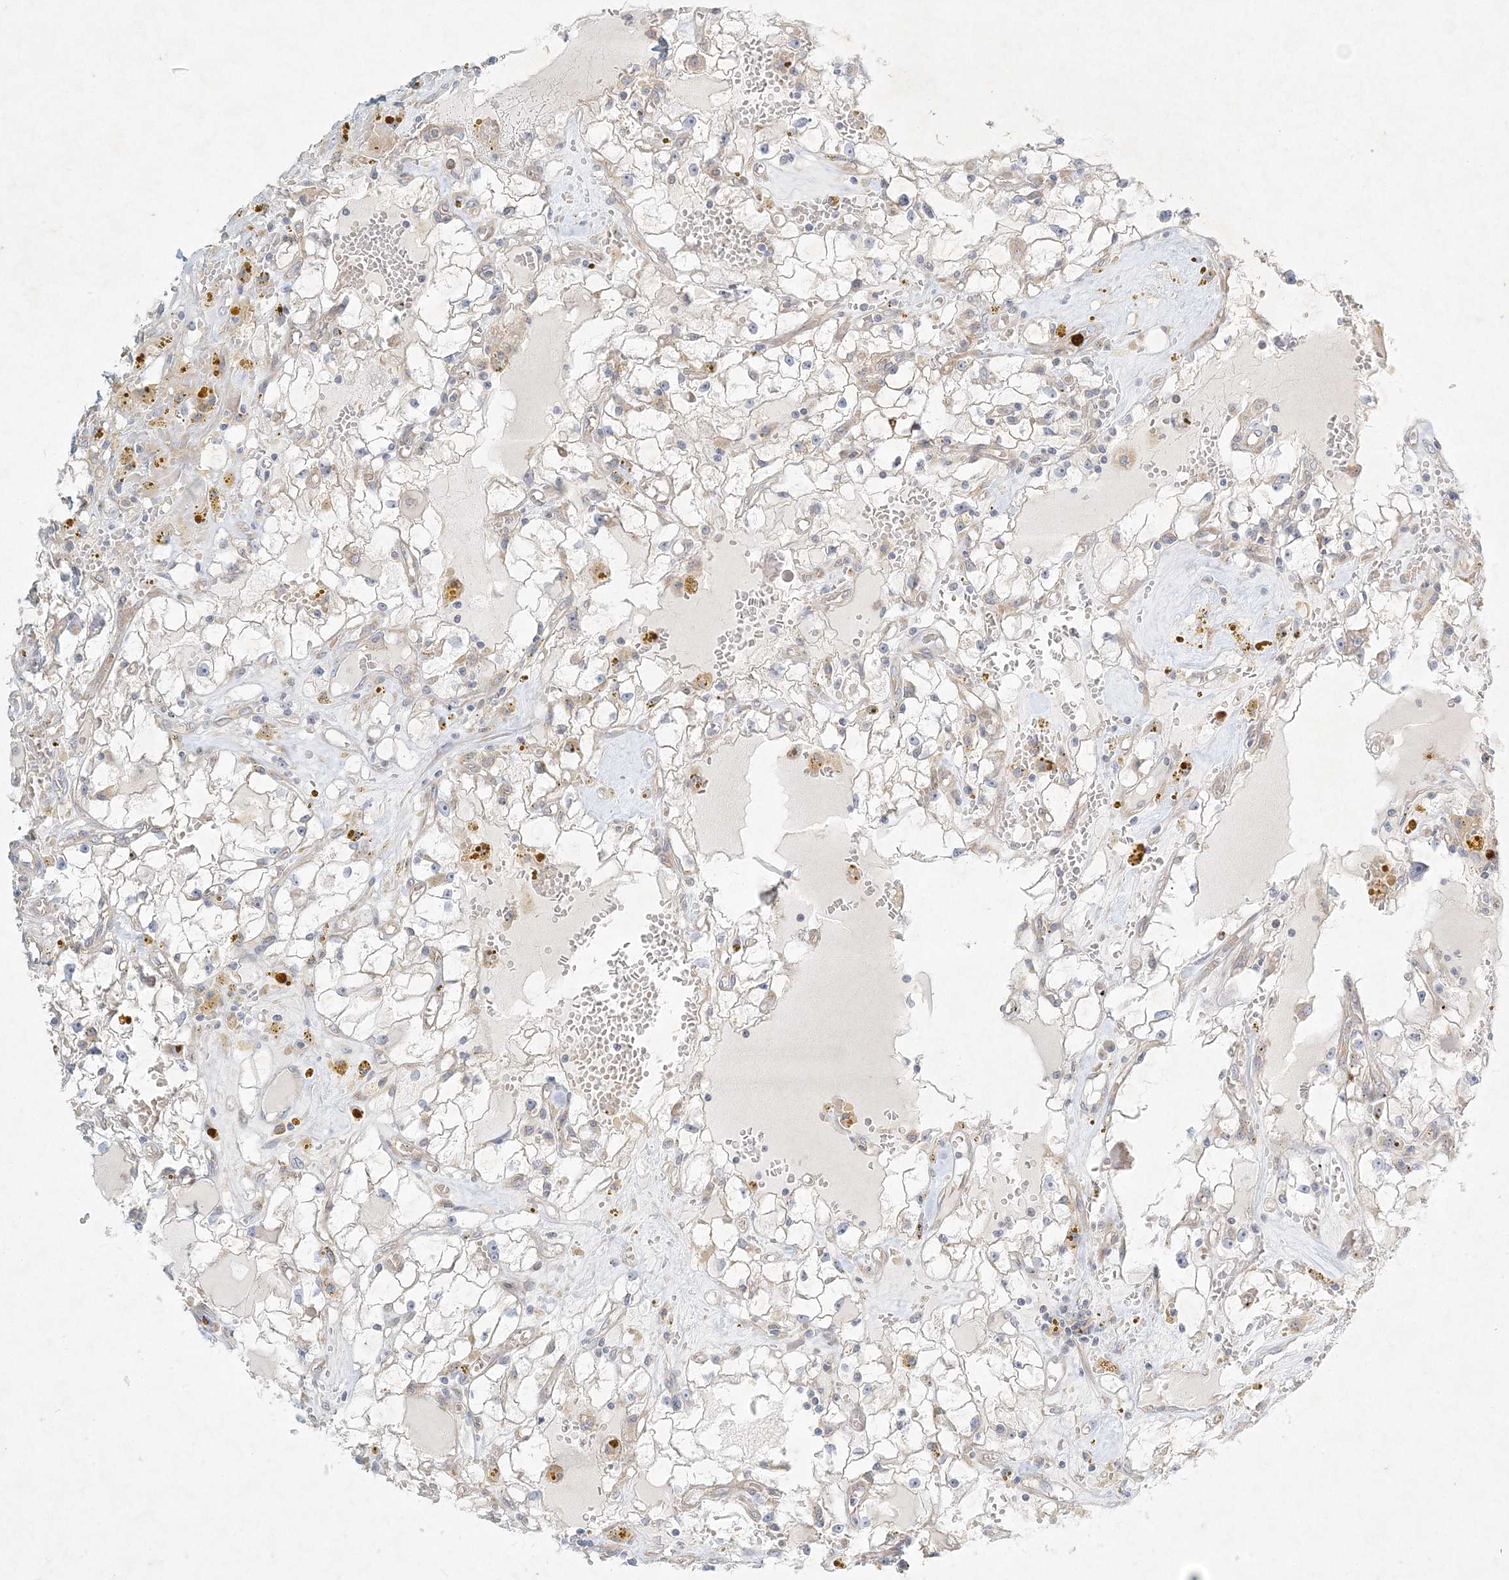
{"staining": {"intensity": "negative", "quantity": "none", "location": "none"}, "tissue": "renal cancer", "cell_type": "Tumor cells", "image_type": "cancer", "snomed": [{"axis": "morphology", "description": "Adenocarcinoma, NOS"}, {"axis": "topography", "description": "Kidney"}], "caption": "Immunohistochemistry (IHC) image of neoplastic tissue: human renal adenocarcinoma stained with DAB (3,3'-diaminobenzidine) exhibits no significant protein positivity in tumor cells. (DAB (3,3'-diaminobenzidine) immunohistochemistry (IHC) with hematoxylin counter stain).", "gene": "STK11IP", "patient": {"sex": "male", "age": 56}}